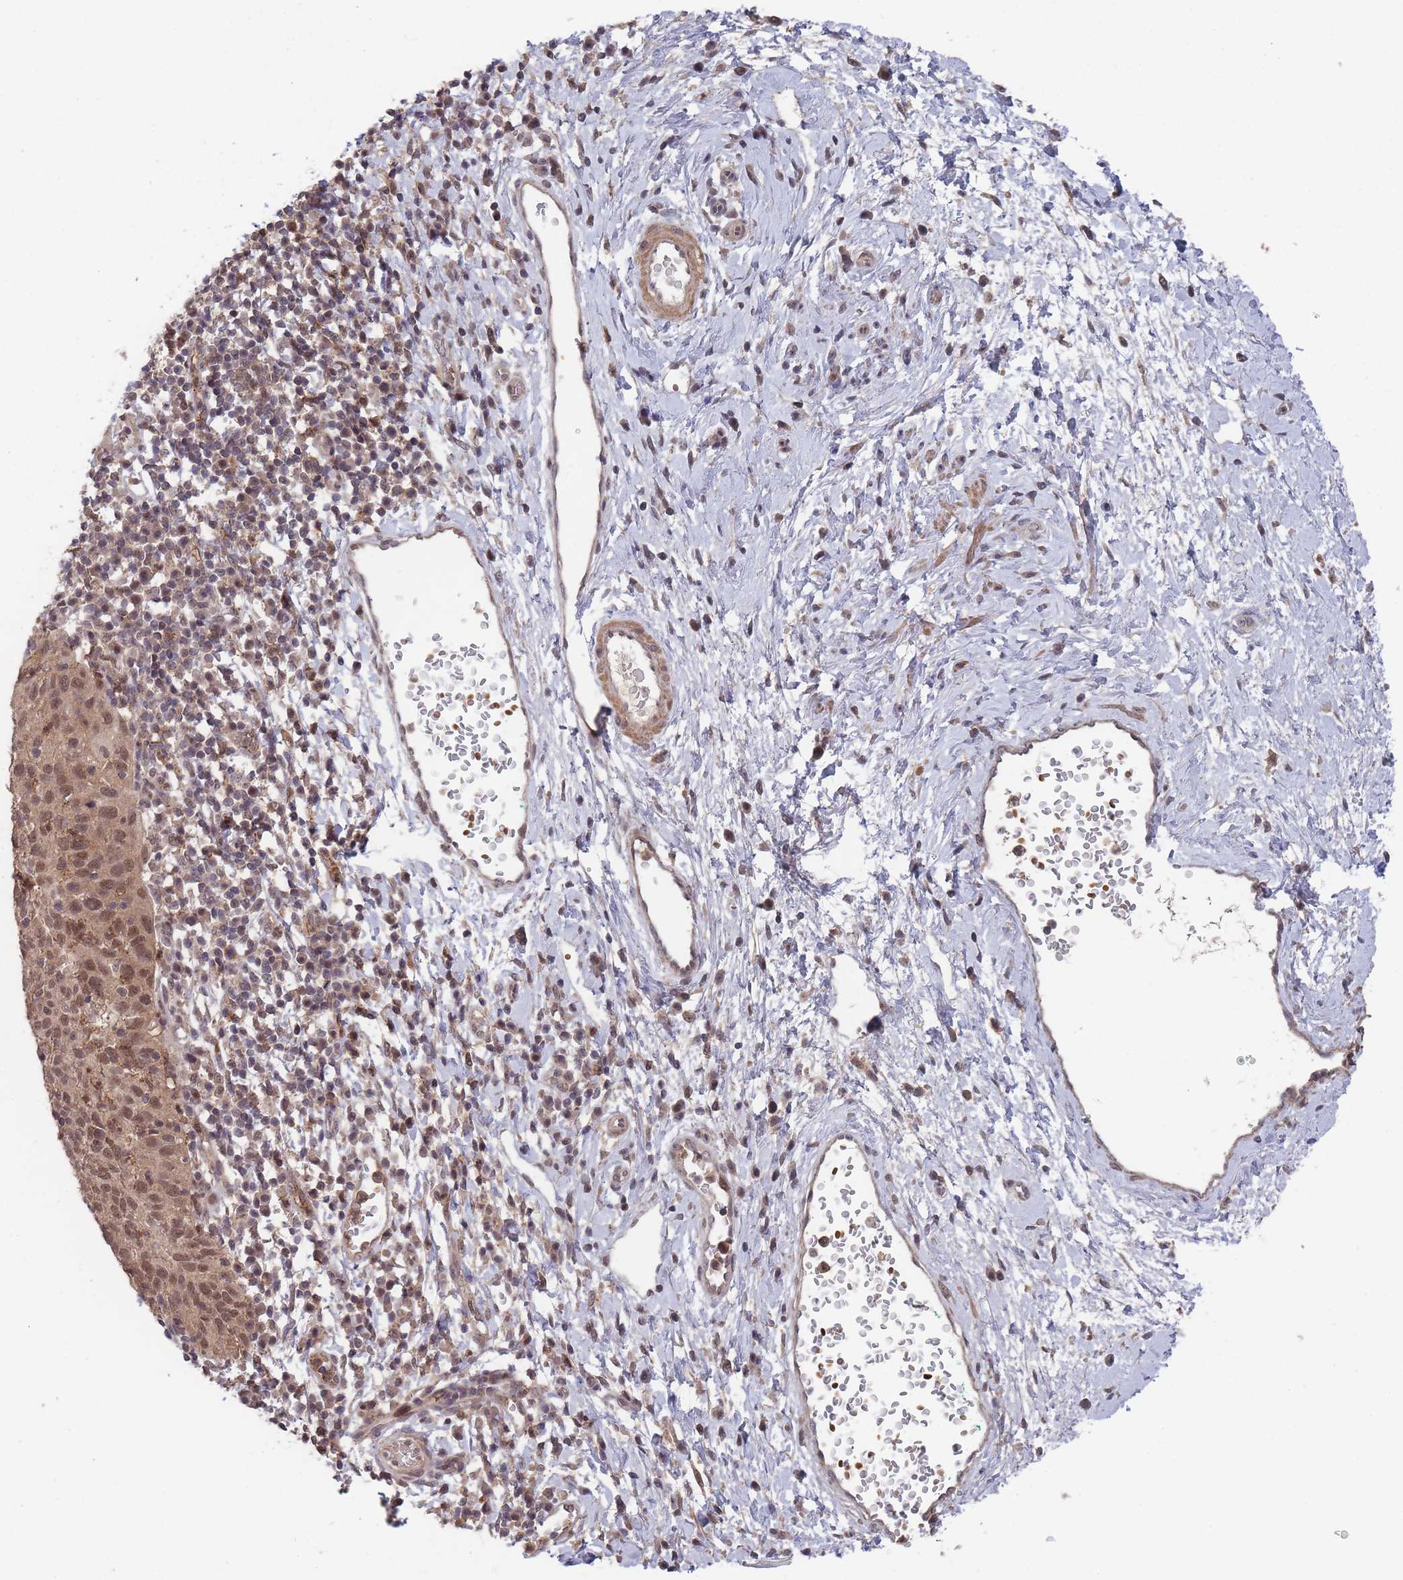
{"staining": {"intensity": "moderate", "quantity": ">75%", "location": "nuclear"}, "tissue": "cervical cancer", "cell_type": "Tumor cells", "image_type": "cancer", "snomed": [{"axis": "morphology", "description": "Squamous cell carcinoma, NOS"}, {"axis": "topography", "description": "Cervix"}], "caption": "Immunohistochemical staining of cervical cancer (squamous cell carcinoma) displays medium levels of moderate nuclear protein staining in about >75% of tumor cells.", "gene": "SF3B1", "patient": {"sex": "female", "age": 30}}